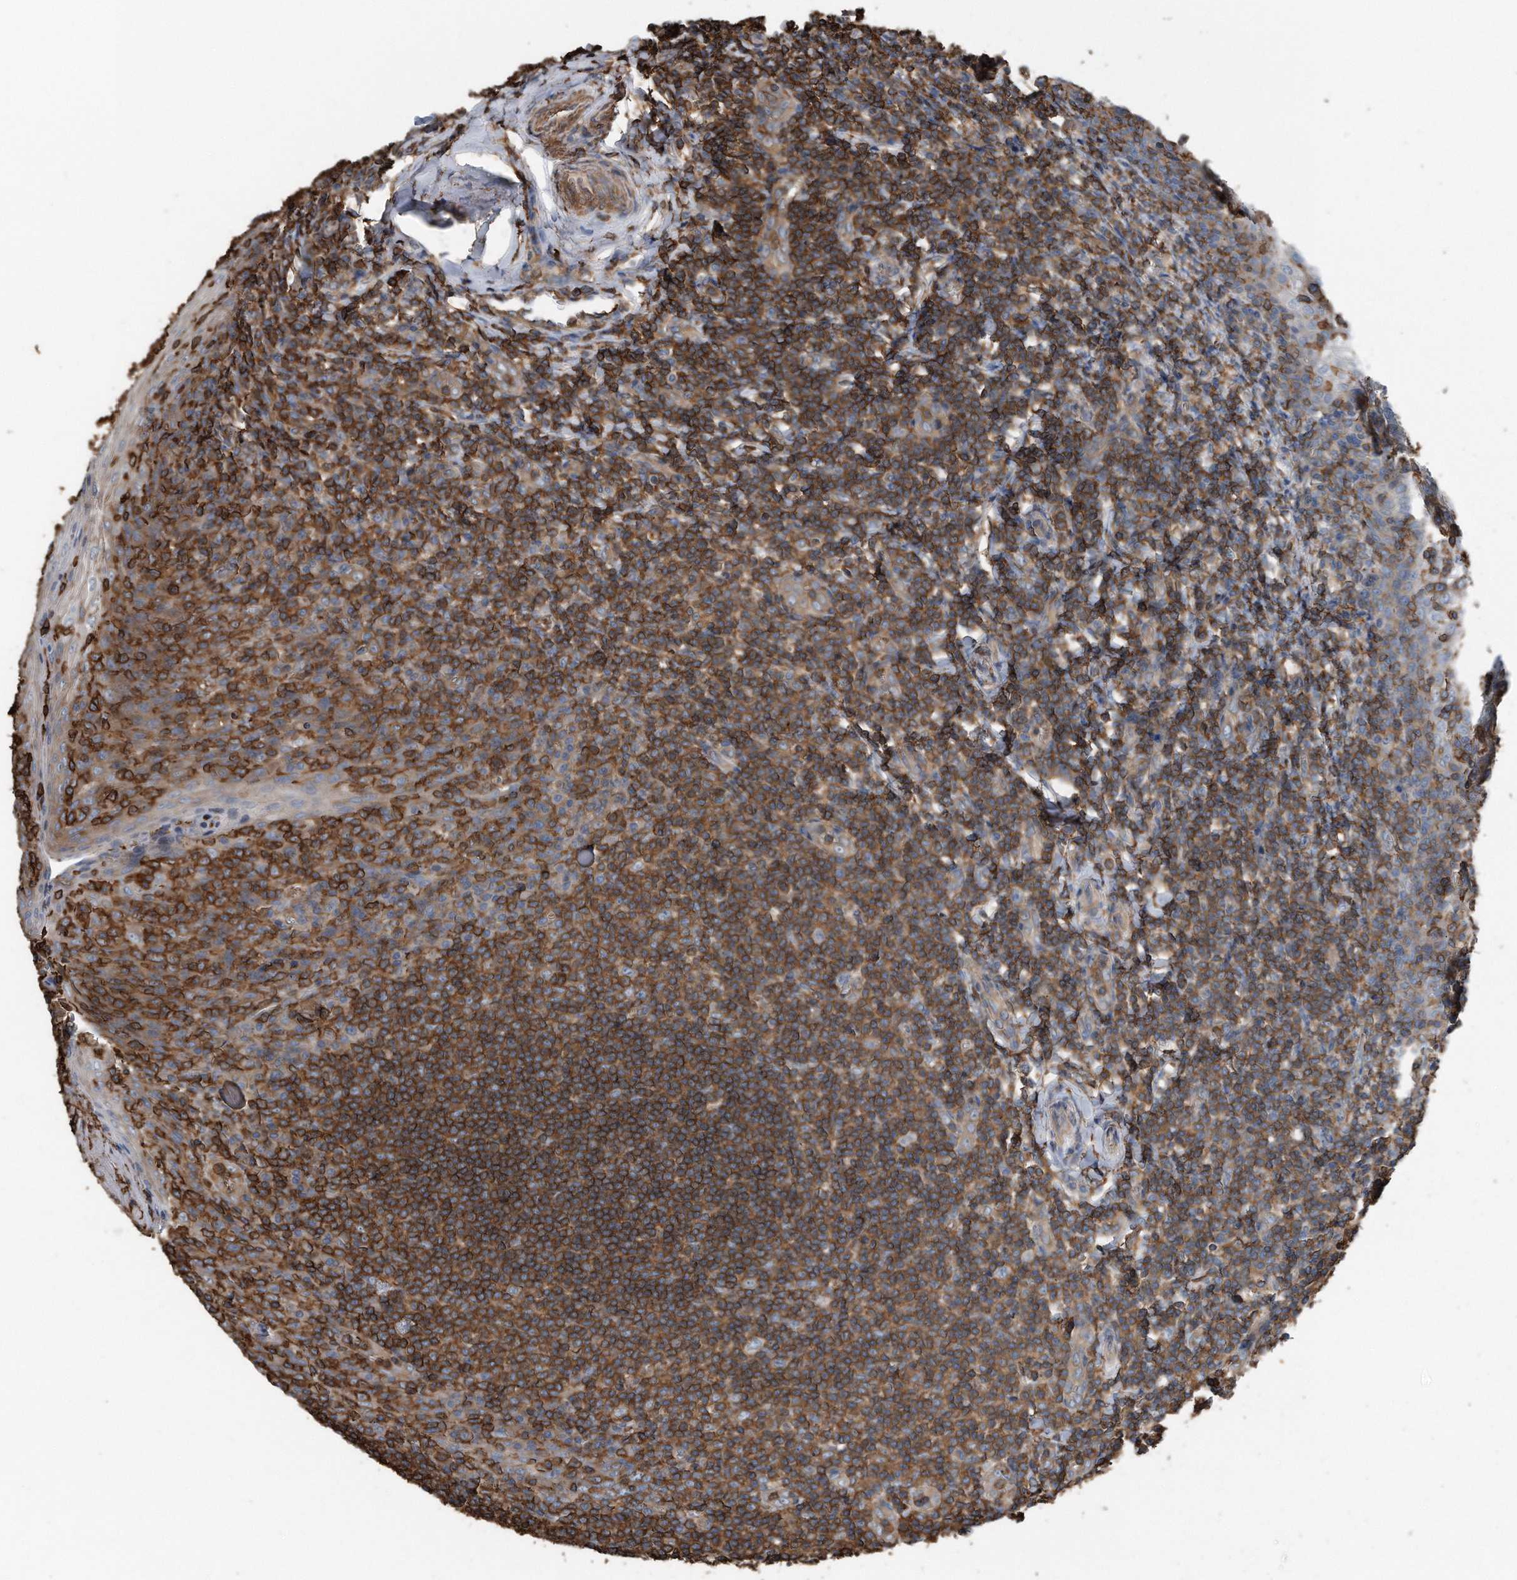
{"staining": {"intensity": "strong", "quantity": ">75%", "location": "cytoplasmic/membranous"}, "tissue": "tonsil", "cell_type": "Germinal center cells", "image_type": "normal", "snomed": [{"axis": "morphology", "description": "Normal tissue, NOS"}, {"axis": "topography", "description": "Tonsil"}], "caption": "Tonsil stained for a protein demonstrates strong cytoplasmic/membranous positivity in germinal center cells. The staining was performed using DAB (3,3'-diaminobenzidine) to visualize the protein expression in brown, while the nuclei were stained in blue with hematoxylin (Magnification: 20x).", "gene": "RSPO3", "patient": {"sex": "male", "age": 27}}